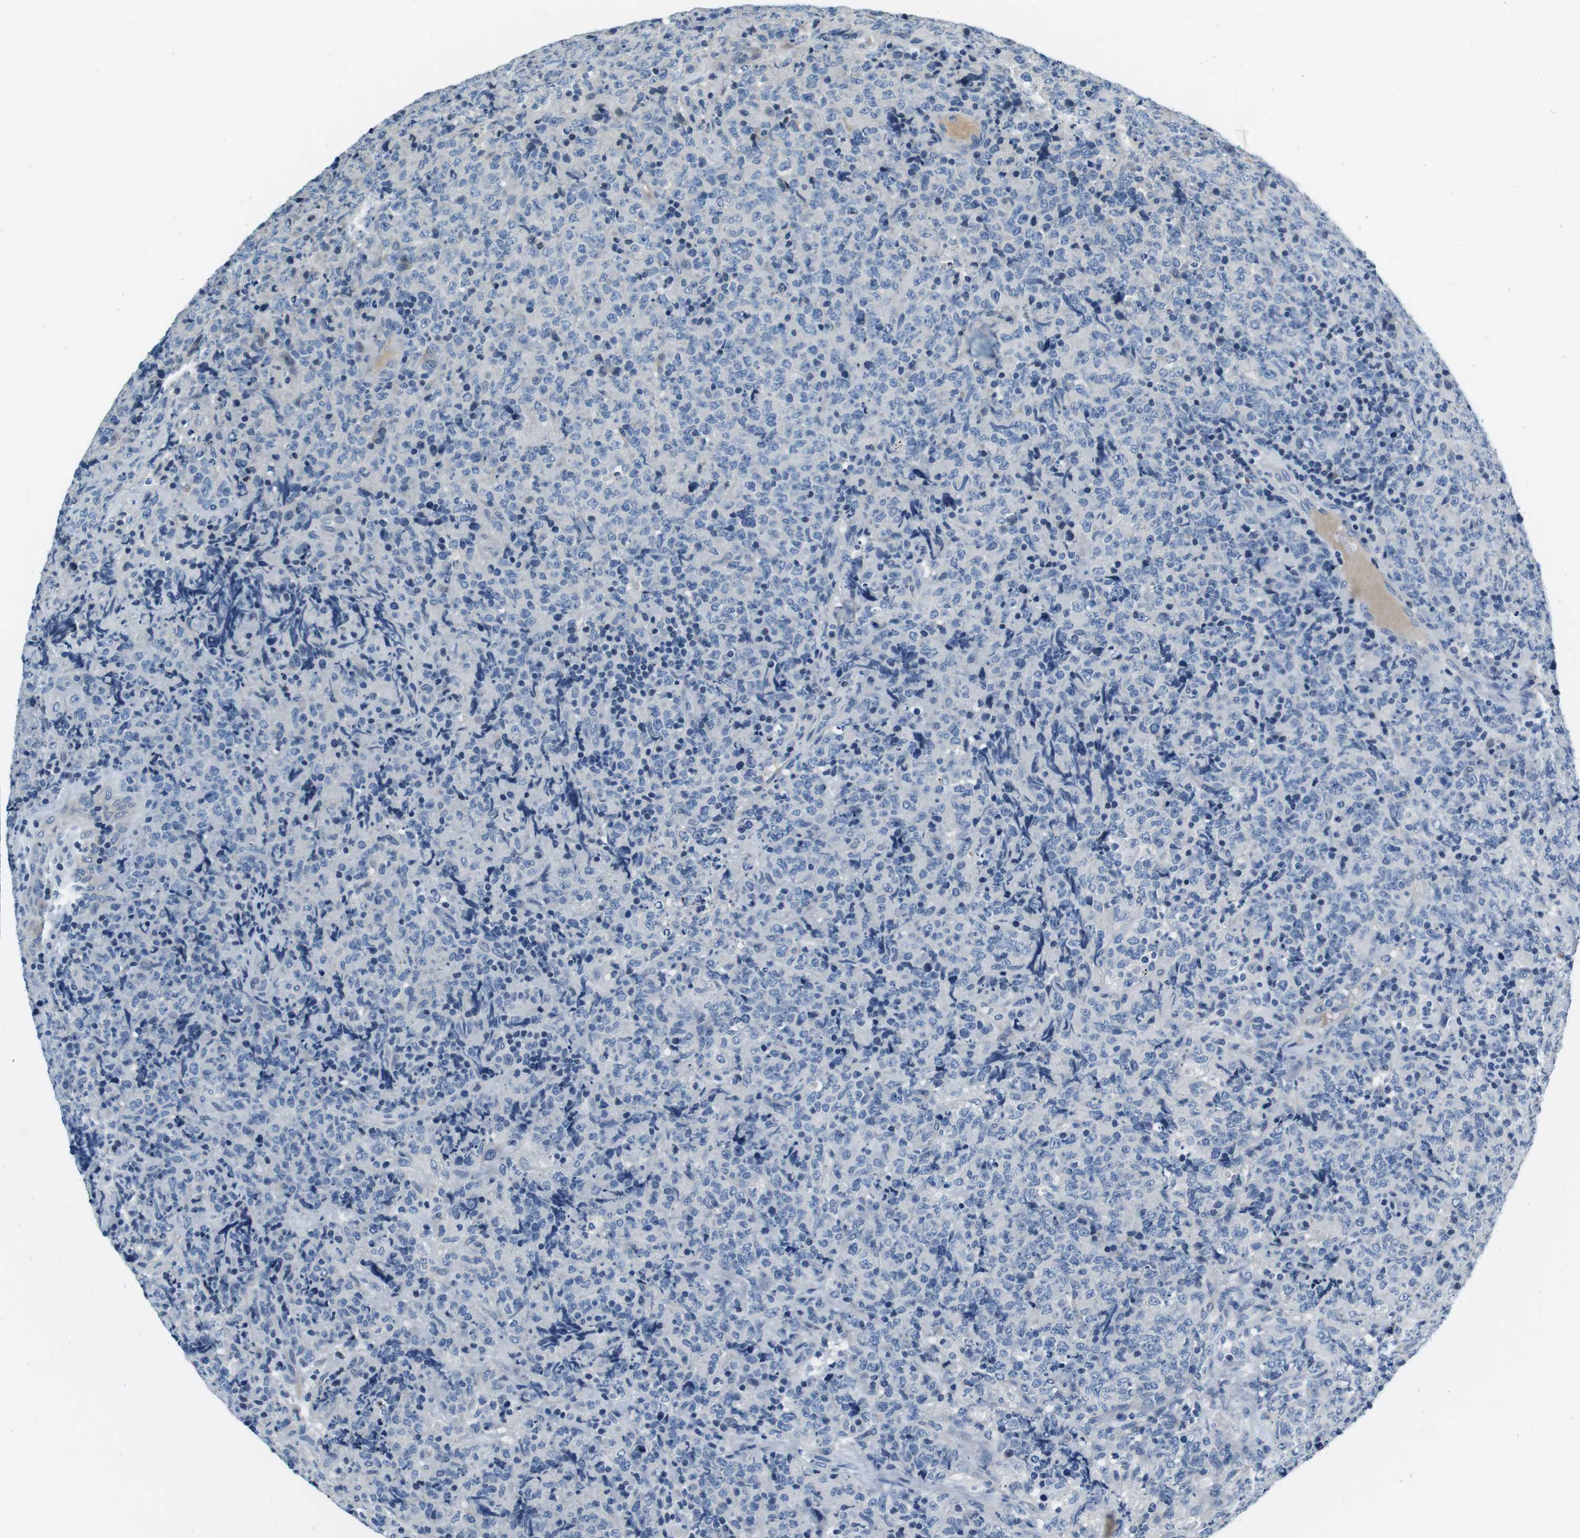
{"staining": {"intensity": "negative", "quantity": "none", "location": "none"}, "tissue": "lymphoma", "cell_type": "Tumor cells", "image_type": "cancer", "snomed": [{"axis": "morphology", "description": "Malignant lymphoma, non-Hodgkin's type, High grade"}, {"axis": "topography", "description": "Tonsil"}], "caption": "Tumor cells show no significant protein expression in lymphoma. (DAB (3,3'-diaminobenzidine) immunohistochemistry visualized using brightfield microscopy, high magnification).", "gene": "KCNJ5", "patient": {"sex": "female", "age": 36}}